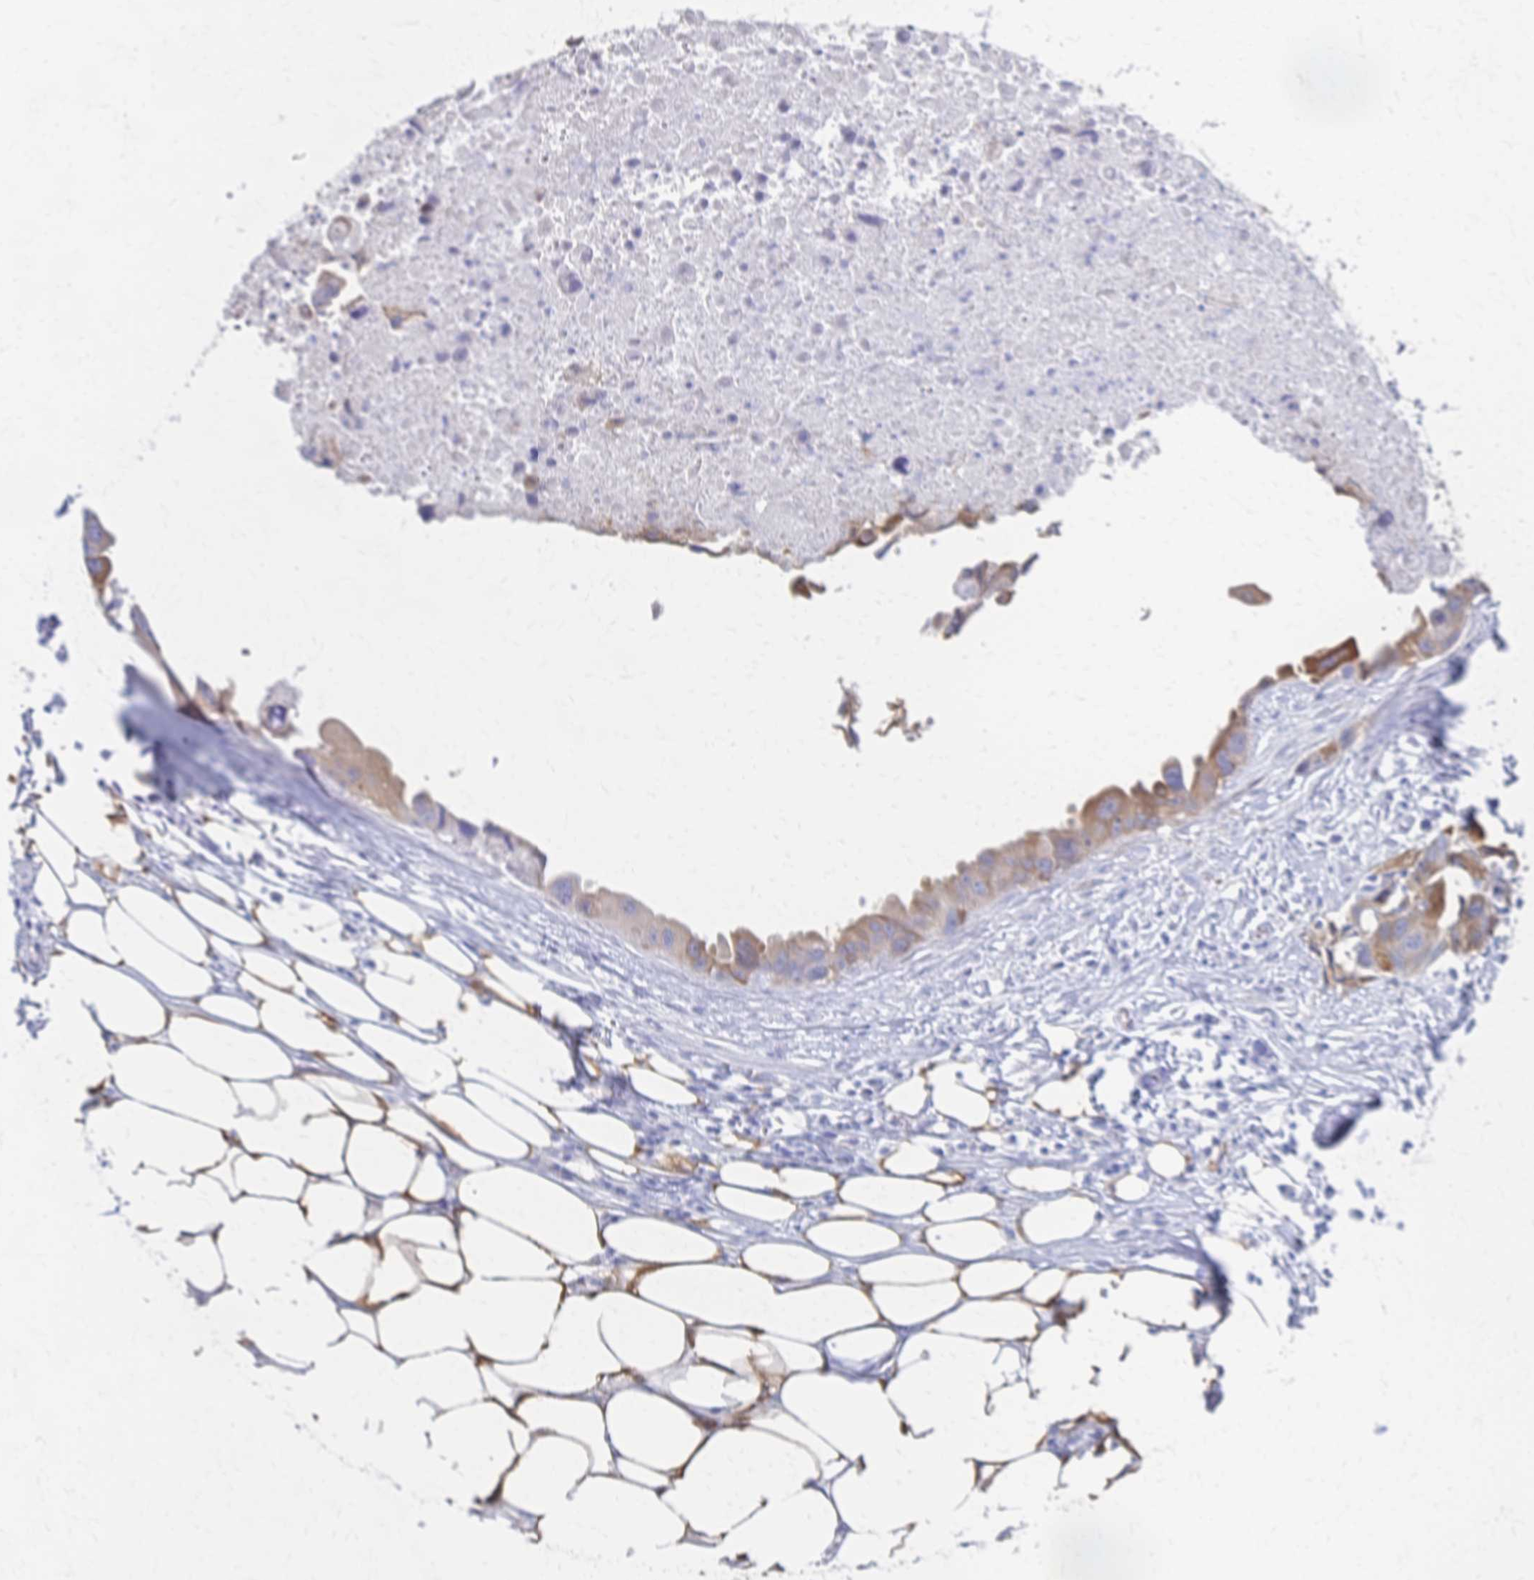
{"staining": {"intensity": "moderate", "quantity": "<25%", "location": "cytoplasmic/membranous"}, "tissue": "lung cancer", "cell_type": "Tumor cells", "image_type": "cancer", "snomed": [{"axis": "morphology", "description": "Adenocarcinoma, NOS"}, {"axis": "topography", "description": "Lymph node"}, {"axis": "topography", "description": "Lung"}], "caption": "DAB immunohistochemical staining of lung cancer displays moderate cytoplasmic/membranous protein expression in approximately <25% of tumor cells.", "gene": "CYB5A", "patient": {"sex": "male", "age": 64}}